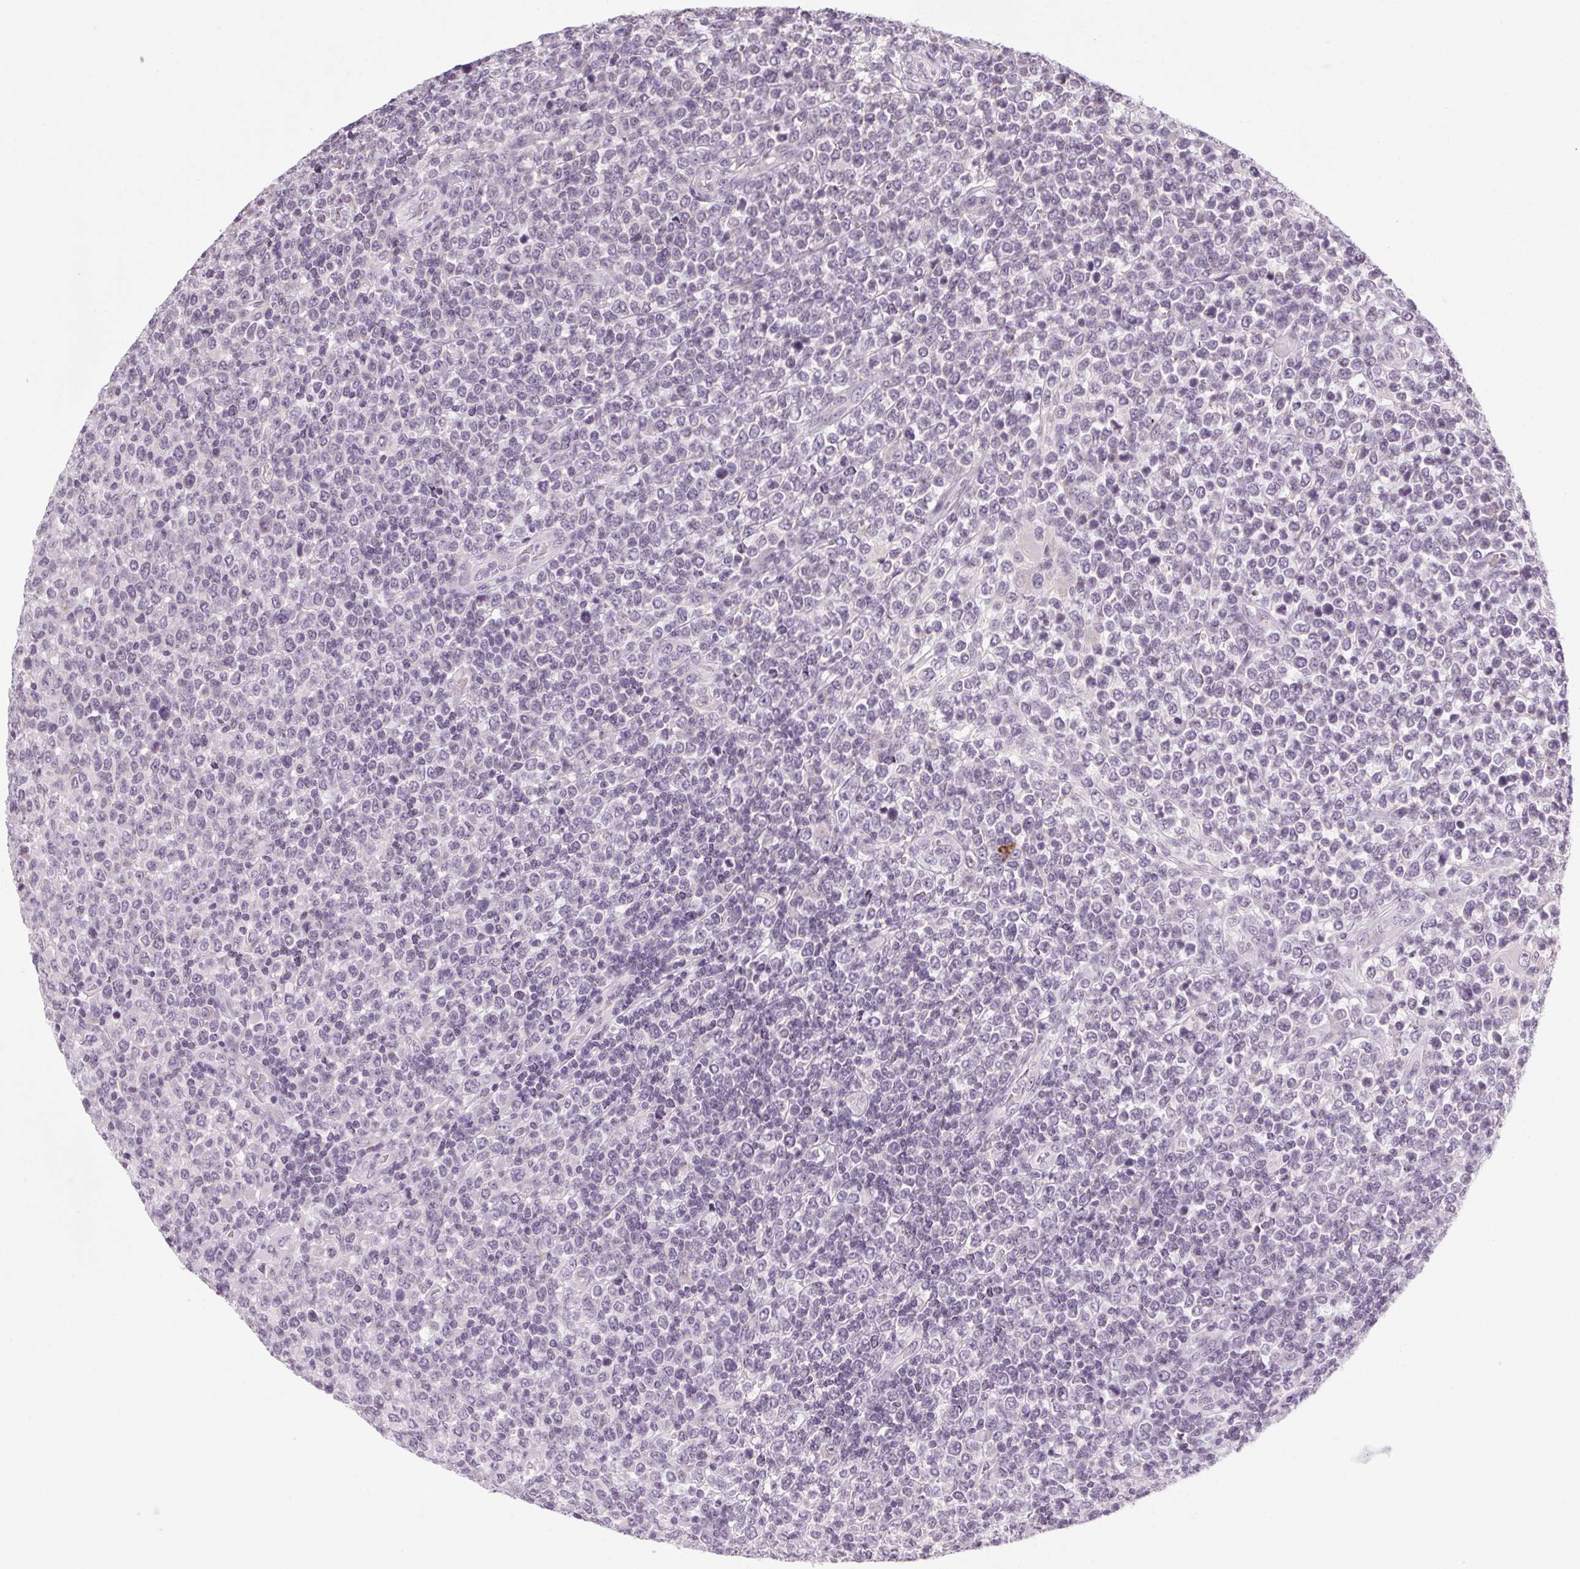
{"staining": {"intensity": "negative", "quantity": "none", "location": "none"}, "tissue": "lymphoma", "cell_type": "Tumor cells", "image_type": "cancer", "snomed": [{"axis": "morphology", "description": "Malignant lymphoma, non-Hodgkin's type, High grade"}, {"axis": "topography", "description": "Soft tissue"}], "caption": "Protein analysis of lymphoma demonstrates no significant expression in tumor cells.", "gene": "KLHL40", "patient": {"sex": "female", "age": 56}}